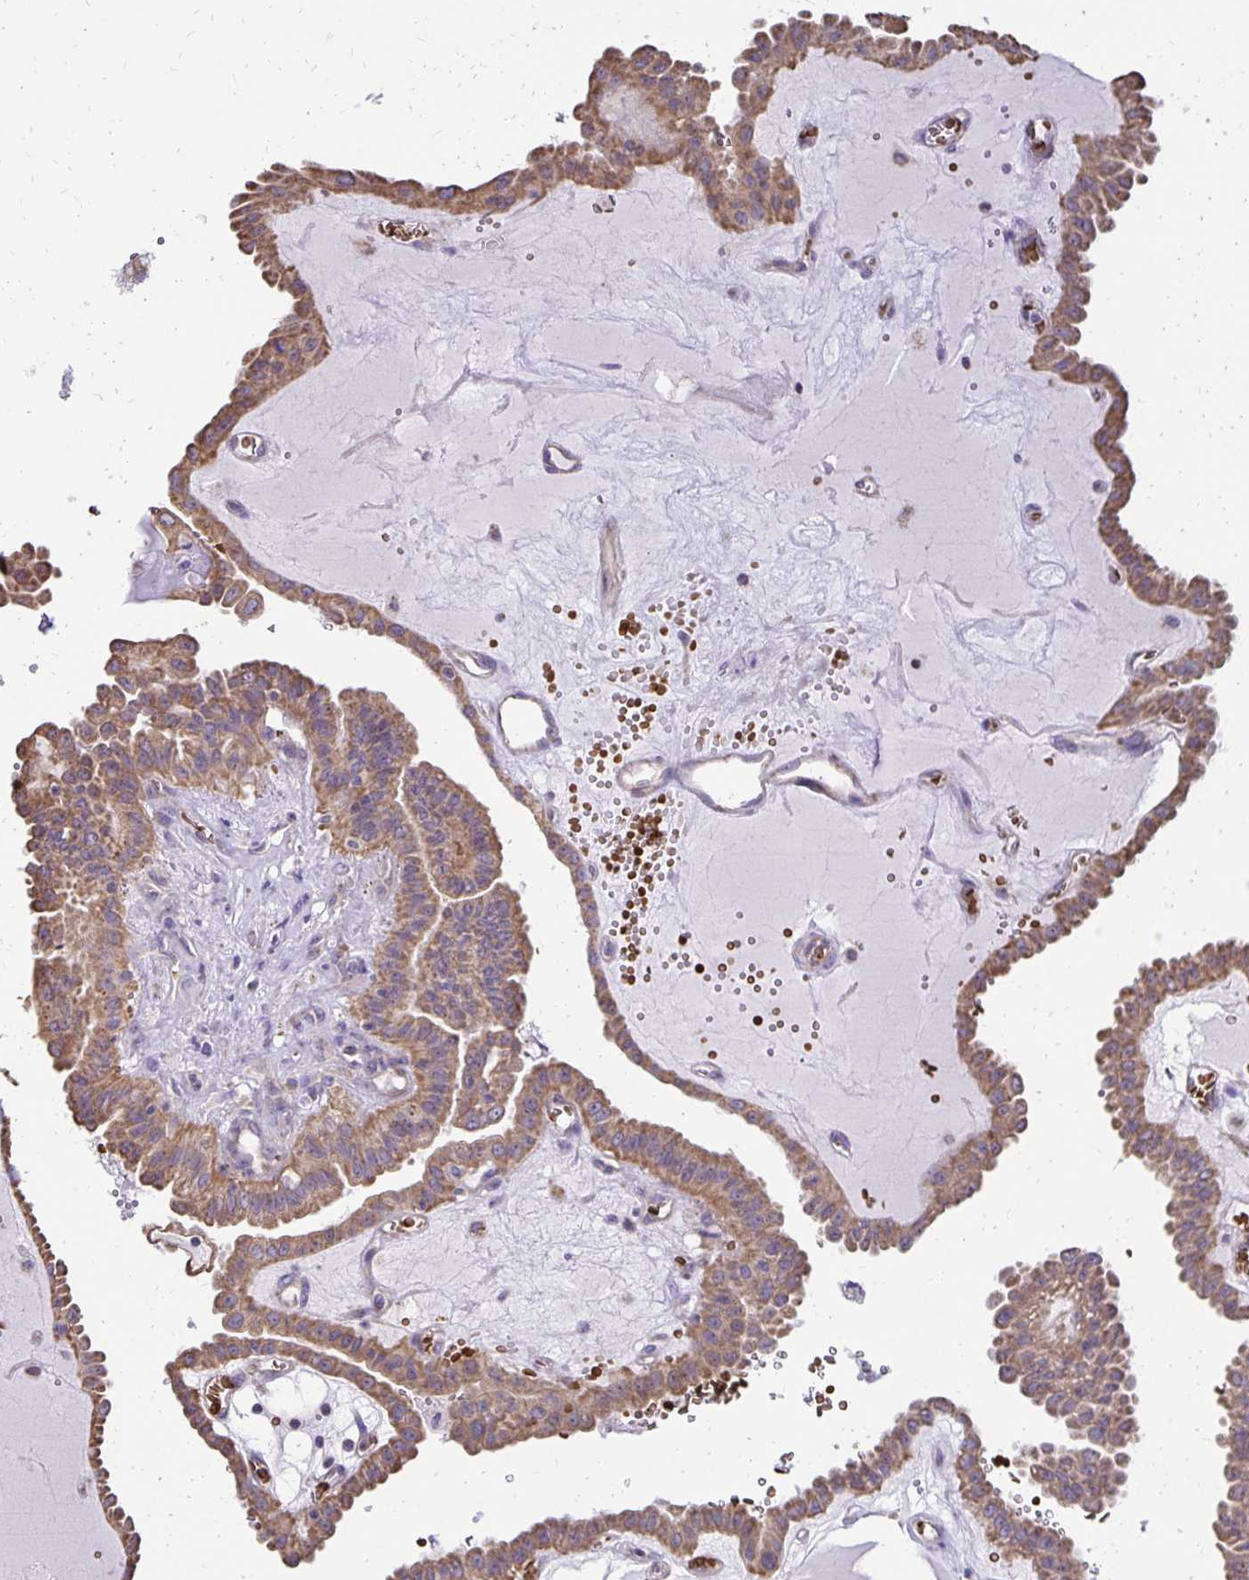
{"staining": {"intensity": "moderate", "quantity": ">75%", "location": "cytoplasmic/membranous"}, "tissue": "thyroid cancer", "cell_type": "Tumor cells", "image_type": "cancer", "snomed": [{"axis": "morphology", "description": "Papillary adenocarcinoma, NOS"}, {"axis": "topography", "description": "Thyroid gland"}], "caption": "Immunohistochemistry (IHC) photomicrograph of neoplastic tissue: human papillary adenocarcinoma (thyroid) stained using immunohistochemistry (IHC) reveals medium levels of moderate protein expression localized specifically in the cytoplasmic/membranous of tumor cells, appearing as a cytoplasmic/membranous brown color.", "gene": "FN3K", "patient": {"sex": "male", "age": 87}}